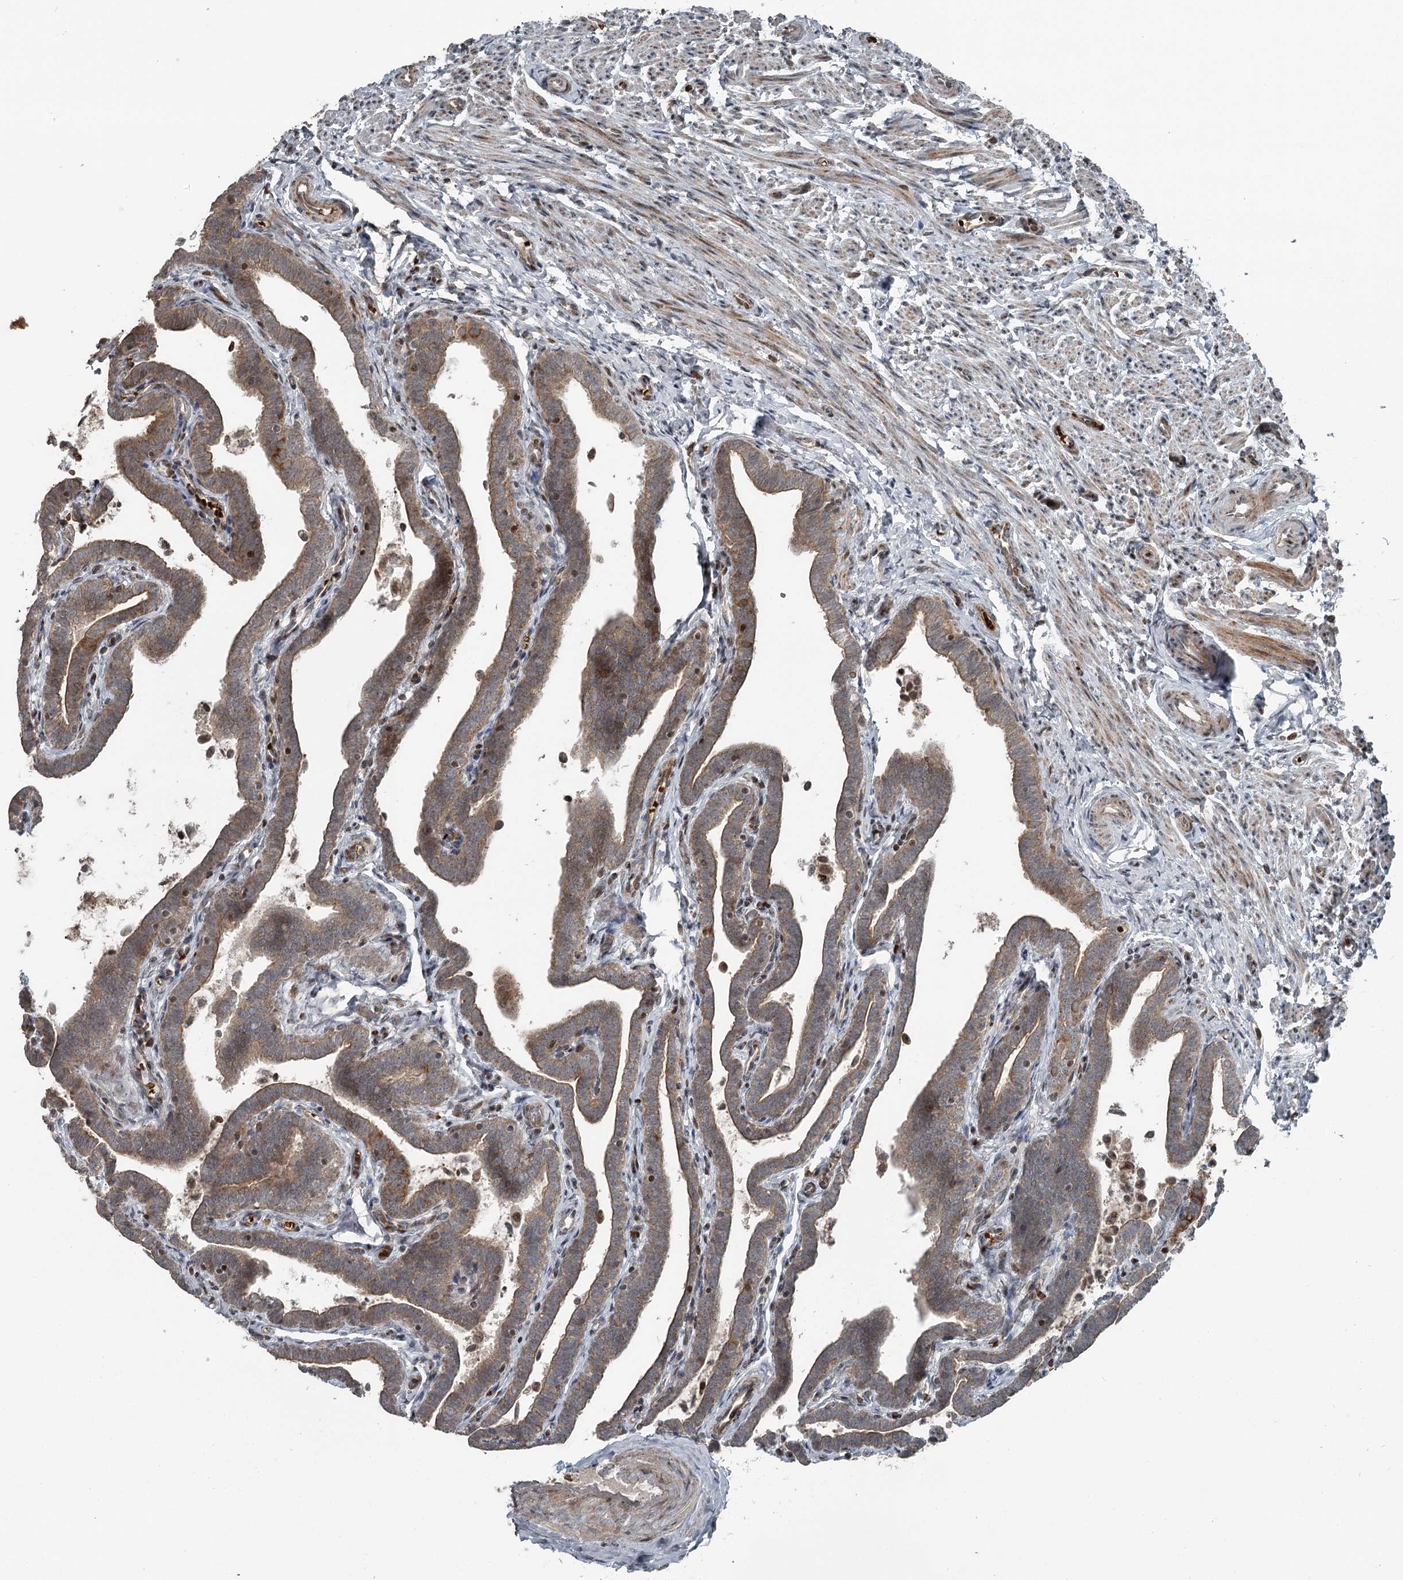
{"staining": {"intensity": "moderate", "quantity": ">75%", "location": "cytoplasmic/membranous"}, "tissue": "fallopian tube", "cell_type": "Glandular cells", "image_type": "normal", "snomed": [{"axis": "morphology", "description": "Normal tissue, NOS"}, {"axis": "topography", "description": "Fallopian tube"}], "caption": "Brown immunohistochemical staining in benign human fallopian tube exhibits moderate cytoplasmic/membranous positivity in about >75% of glandular cells. The staining is performed using DAB brown chromogen to label protein expression. The nuclei are counter-stained blue using hematoxylin.", "gene": "RASSF8", "patient": {"sex": "female", "age": 36}}